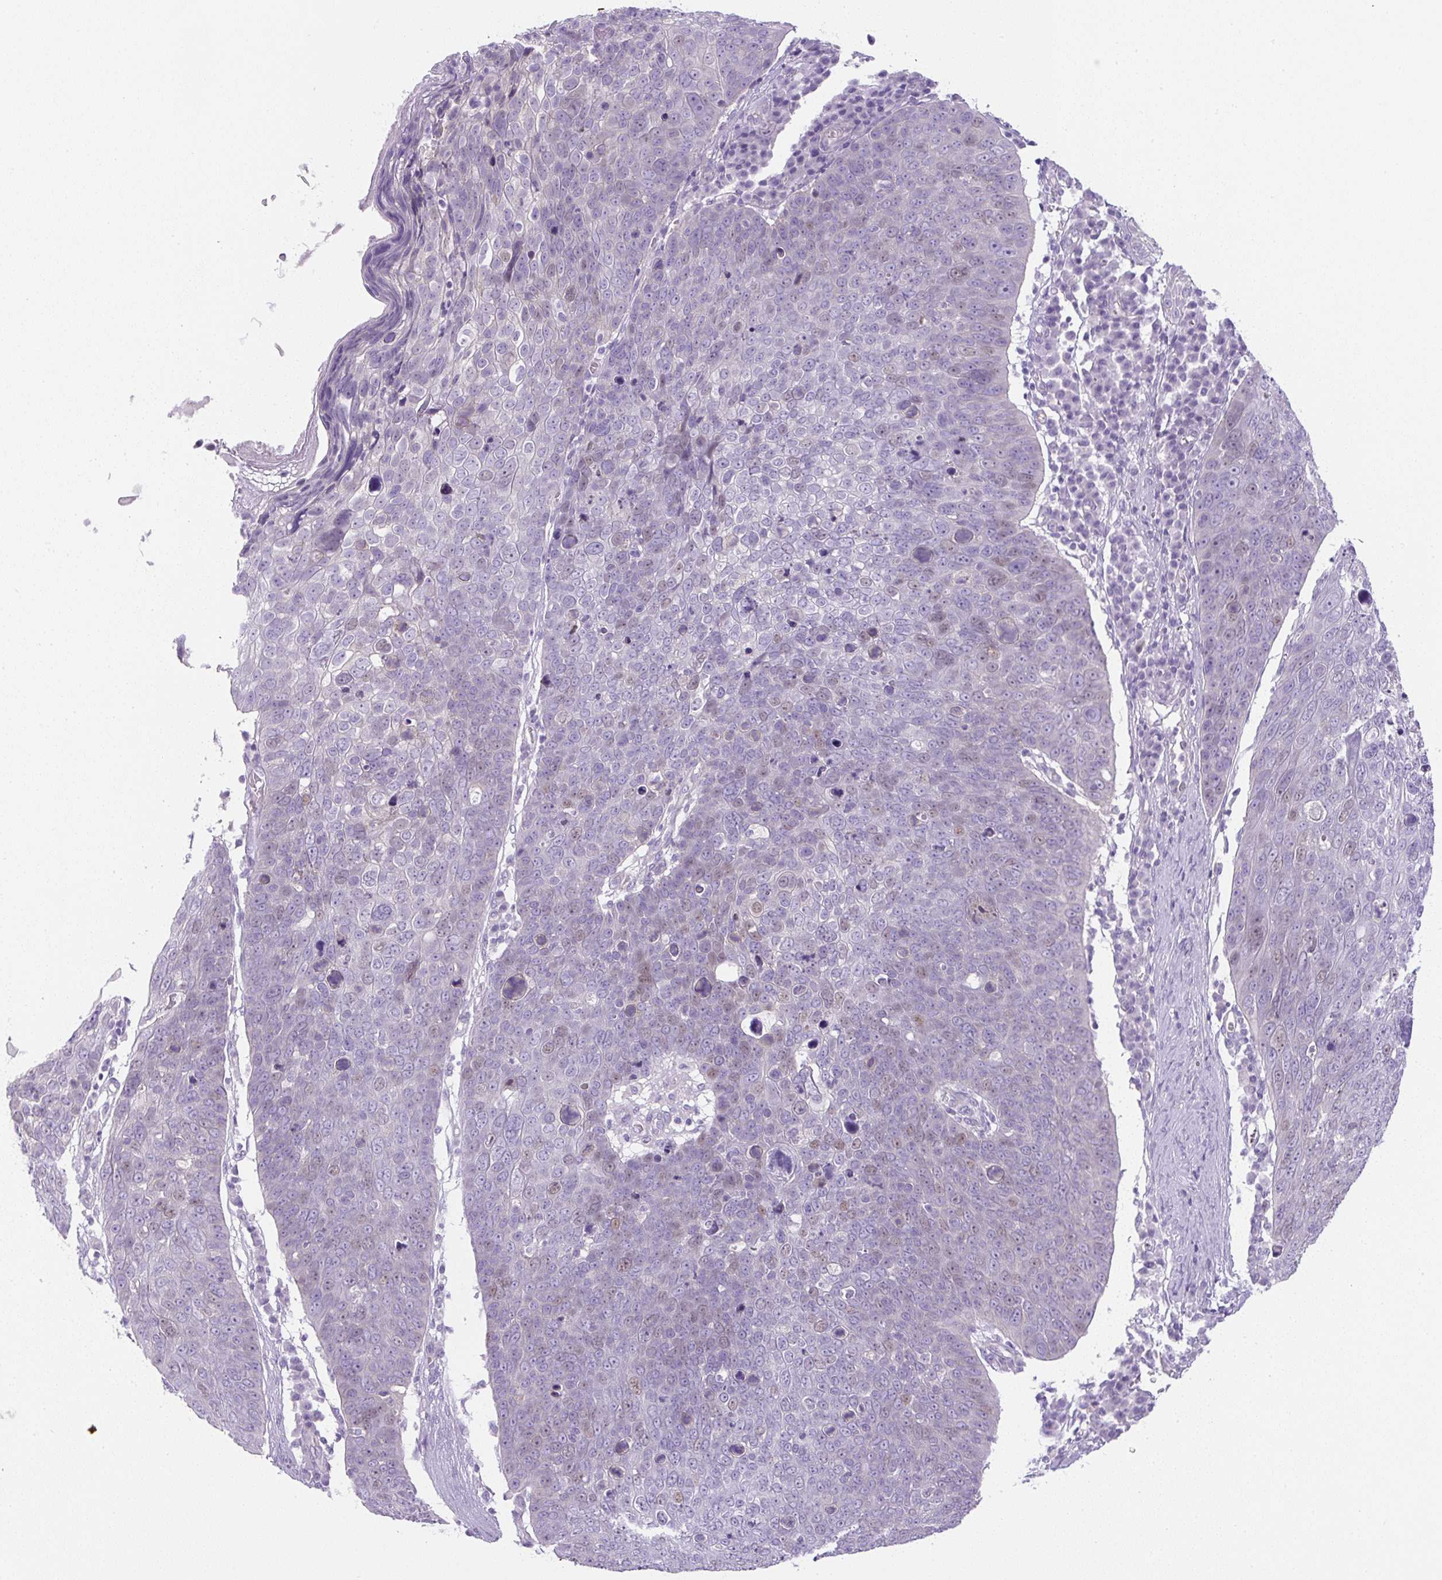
{"staining": {"intensity": "weak", "quantity": "<25%", "location": "nuclear"}, "tissue": "skin cancer", "cell_type": "Tumor cells", "image_type": "cancer", "snomed": [{"axis": "morphology", "description": "Squamous cell carcinoma, NOS"}, {"axis": "topography", "description": "Skin"}], "caption": "Immunohistochemistry of human squamous cell carcinoma (skin) displays no positivity in tumor cells.", "gene": "ADAMTS19", "patient": {"sex": "male", "age": 71}}